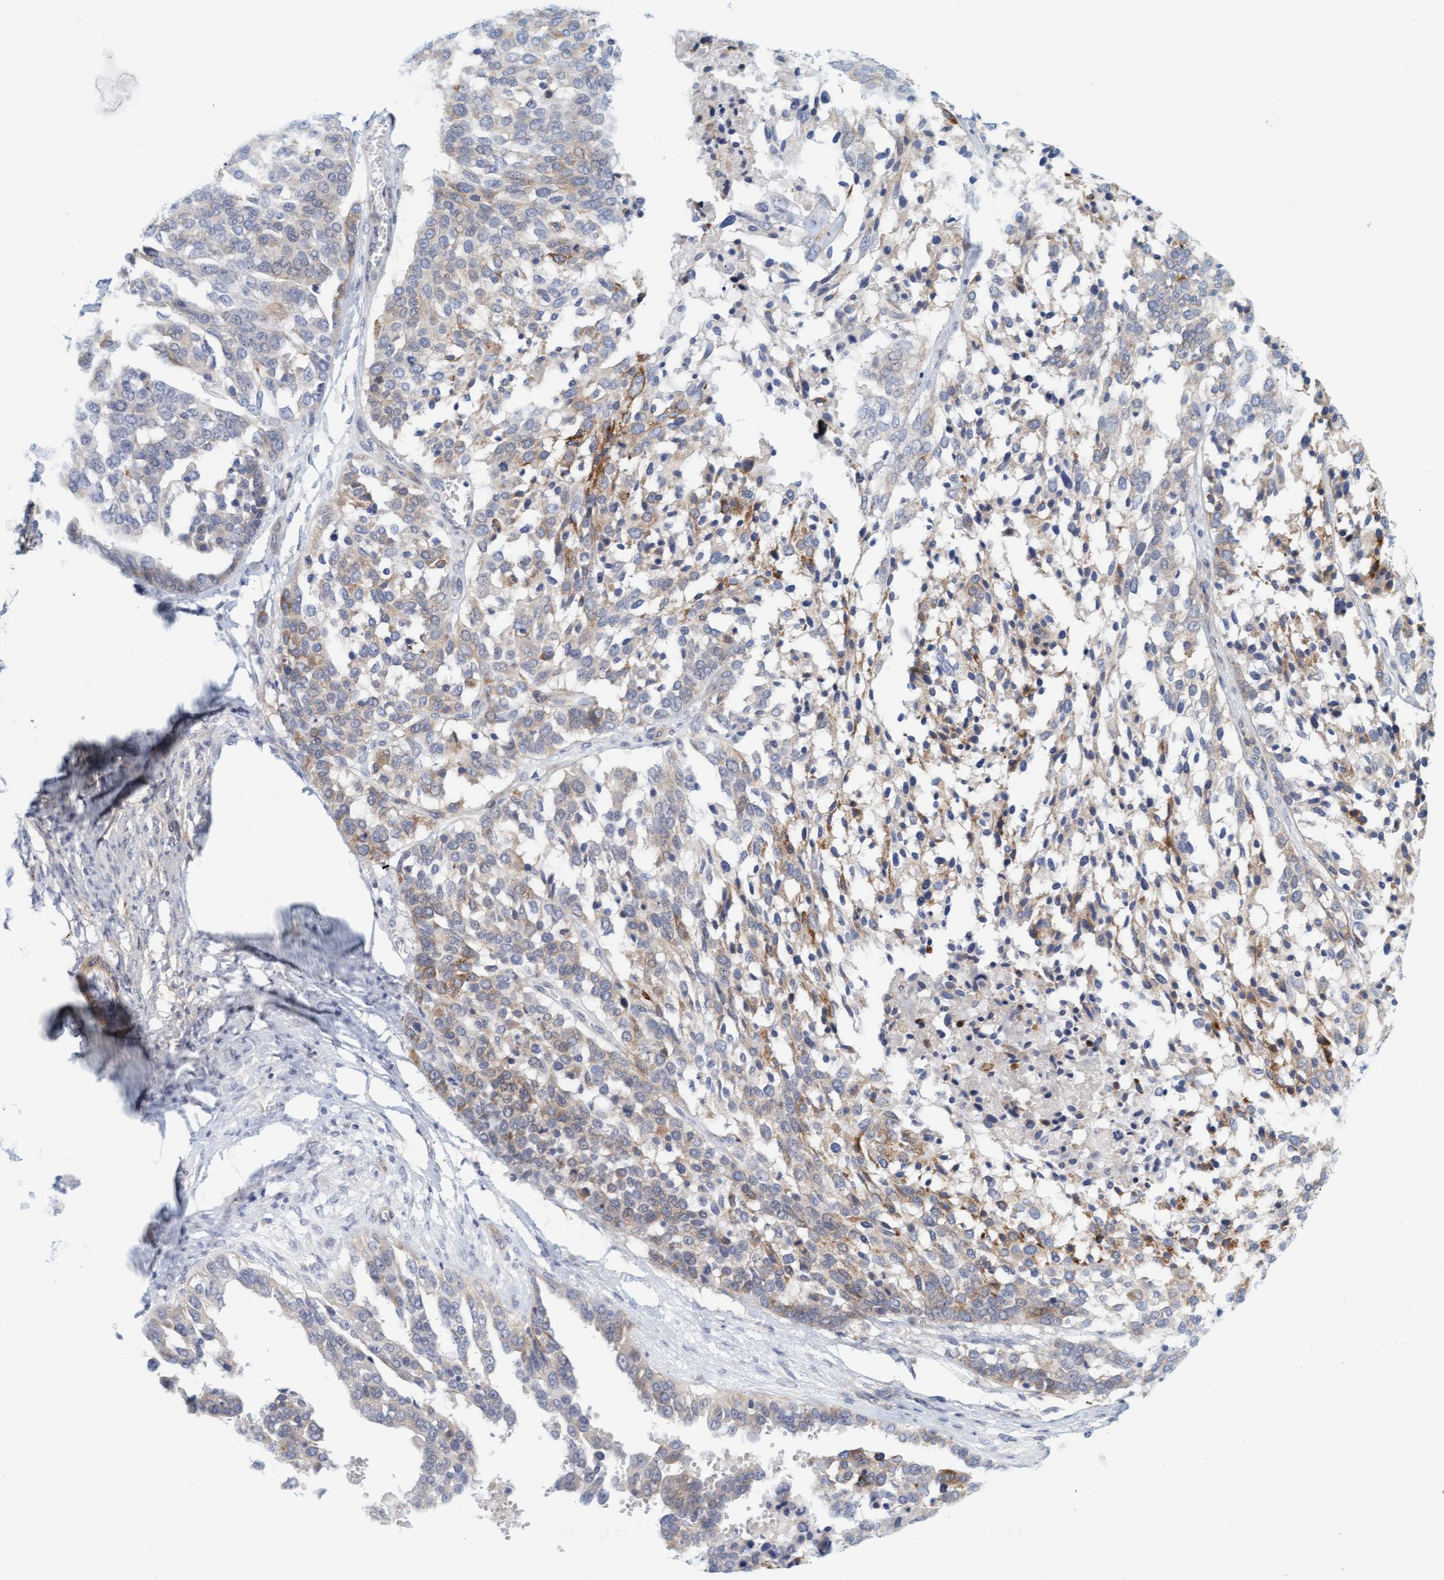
{"staining": {"intensity": "weak", "quantity": "25%-75%", "location": "cytoplasmic/membranous"}, "tissue": "ovarian cancer", "cell_type": "Tumor cells", "image_type": "cancer", "snomed": [{"axis": "morphology", "description": "Cystadenocarcinoma, serous, NOS"}, {"axis": "topography", "description": "Ovary"}], "caption": "This image shows IHC staining of serous cystadenocarcinoma (ovarian), with low weak cytoplasmic/membranous staining in approximately 25%-75% of tumor cells.", "gene": "TSTD2", "patient": {"sex": "female", "age": 44}}